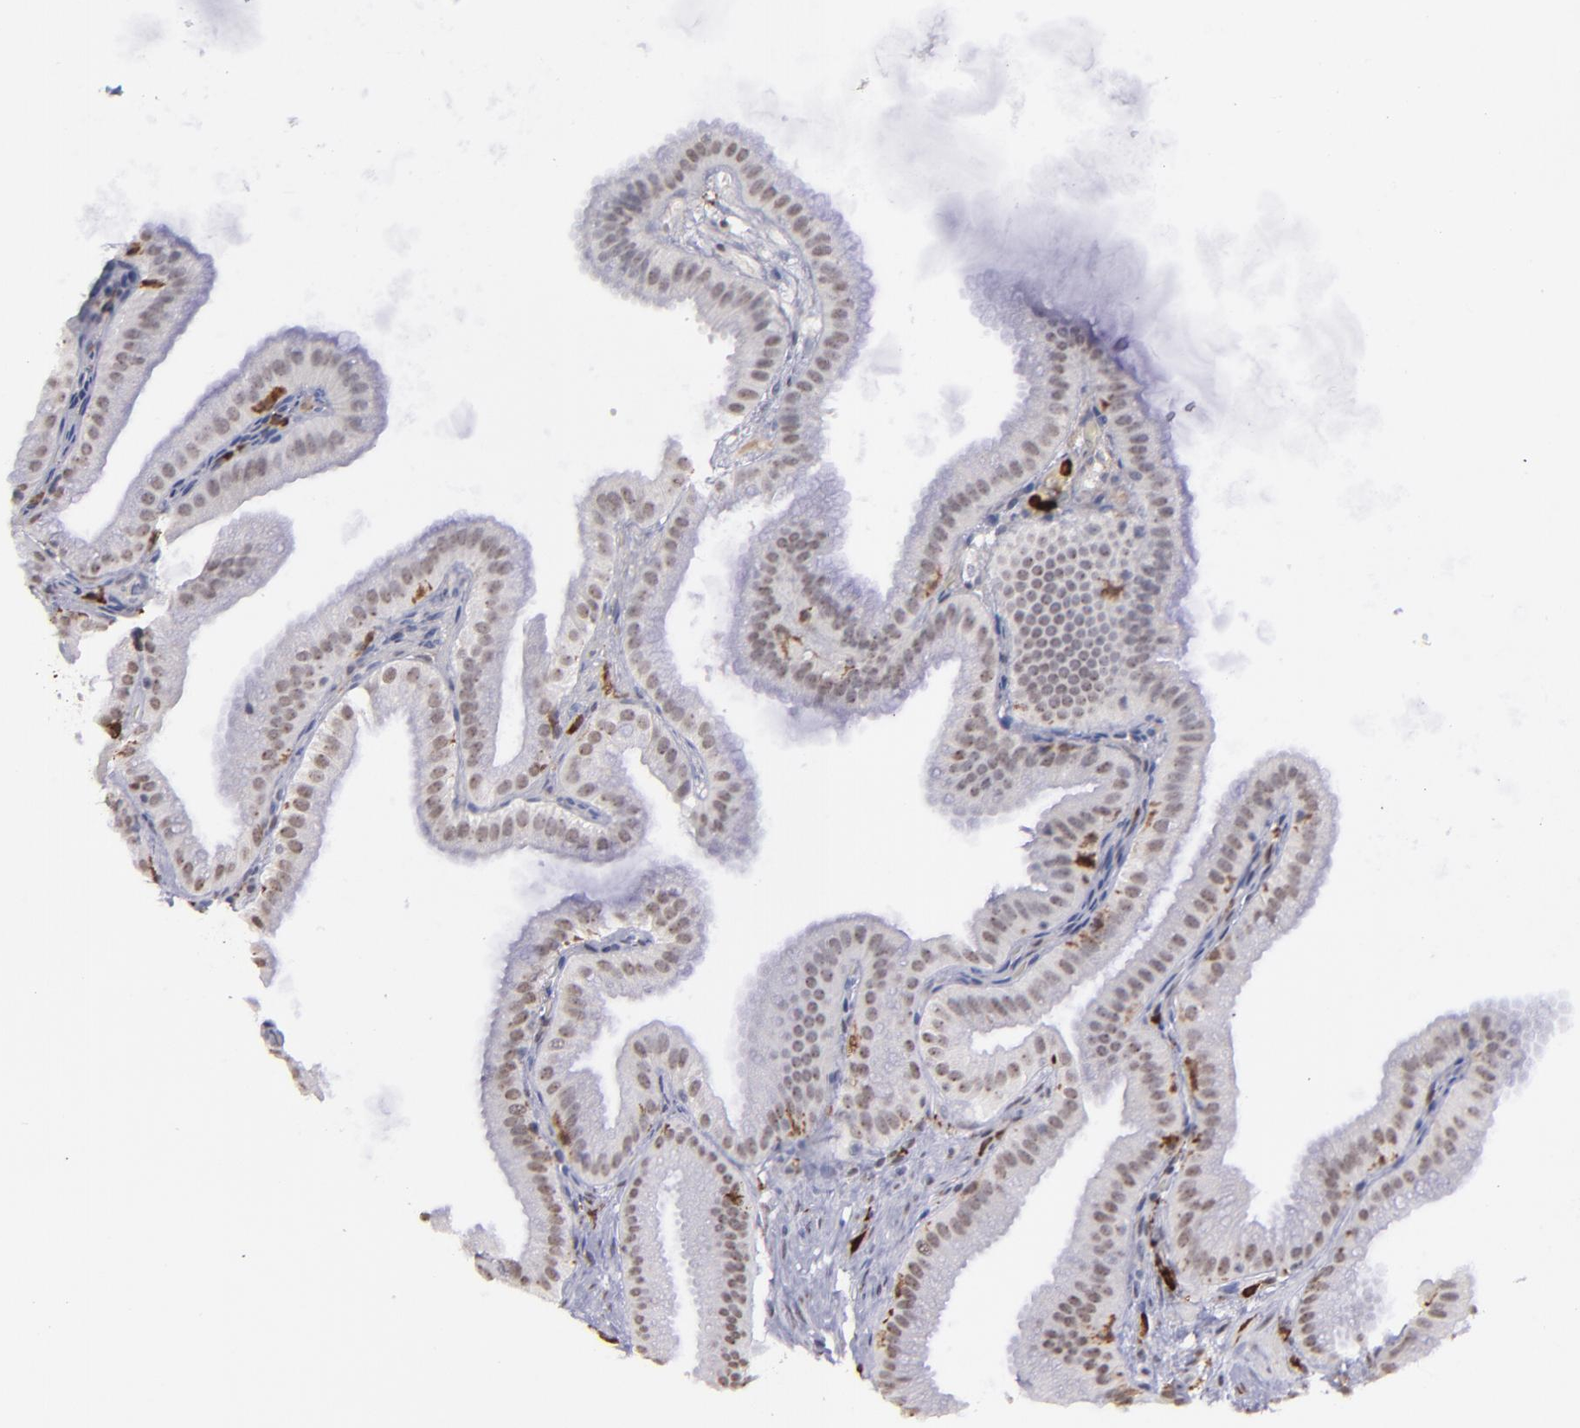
{"staining": {"intensity": "negative", "quantity": "none", "location": "none"}, "tissue": "gallbladder", "cell_type": "Glandular cells", "image_type": "normal", "snomed": [{"axis": "morphology", "description": "Normal tissue, NOS"}, {"axis": "topography", "description": "Gallbladder"}], "caption": "Histopathology image shows no protein expression in glandular cells of normal gallbladder.", "gene": "NCF2", "patient": {"sex": "female", "age": 63}}